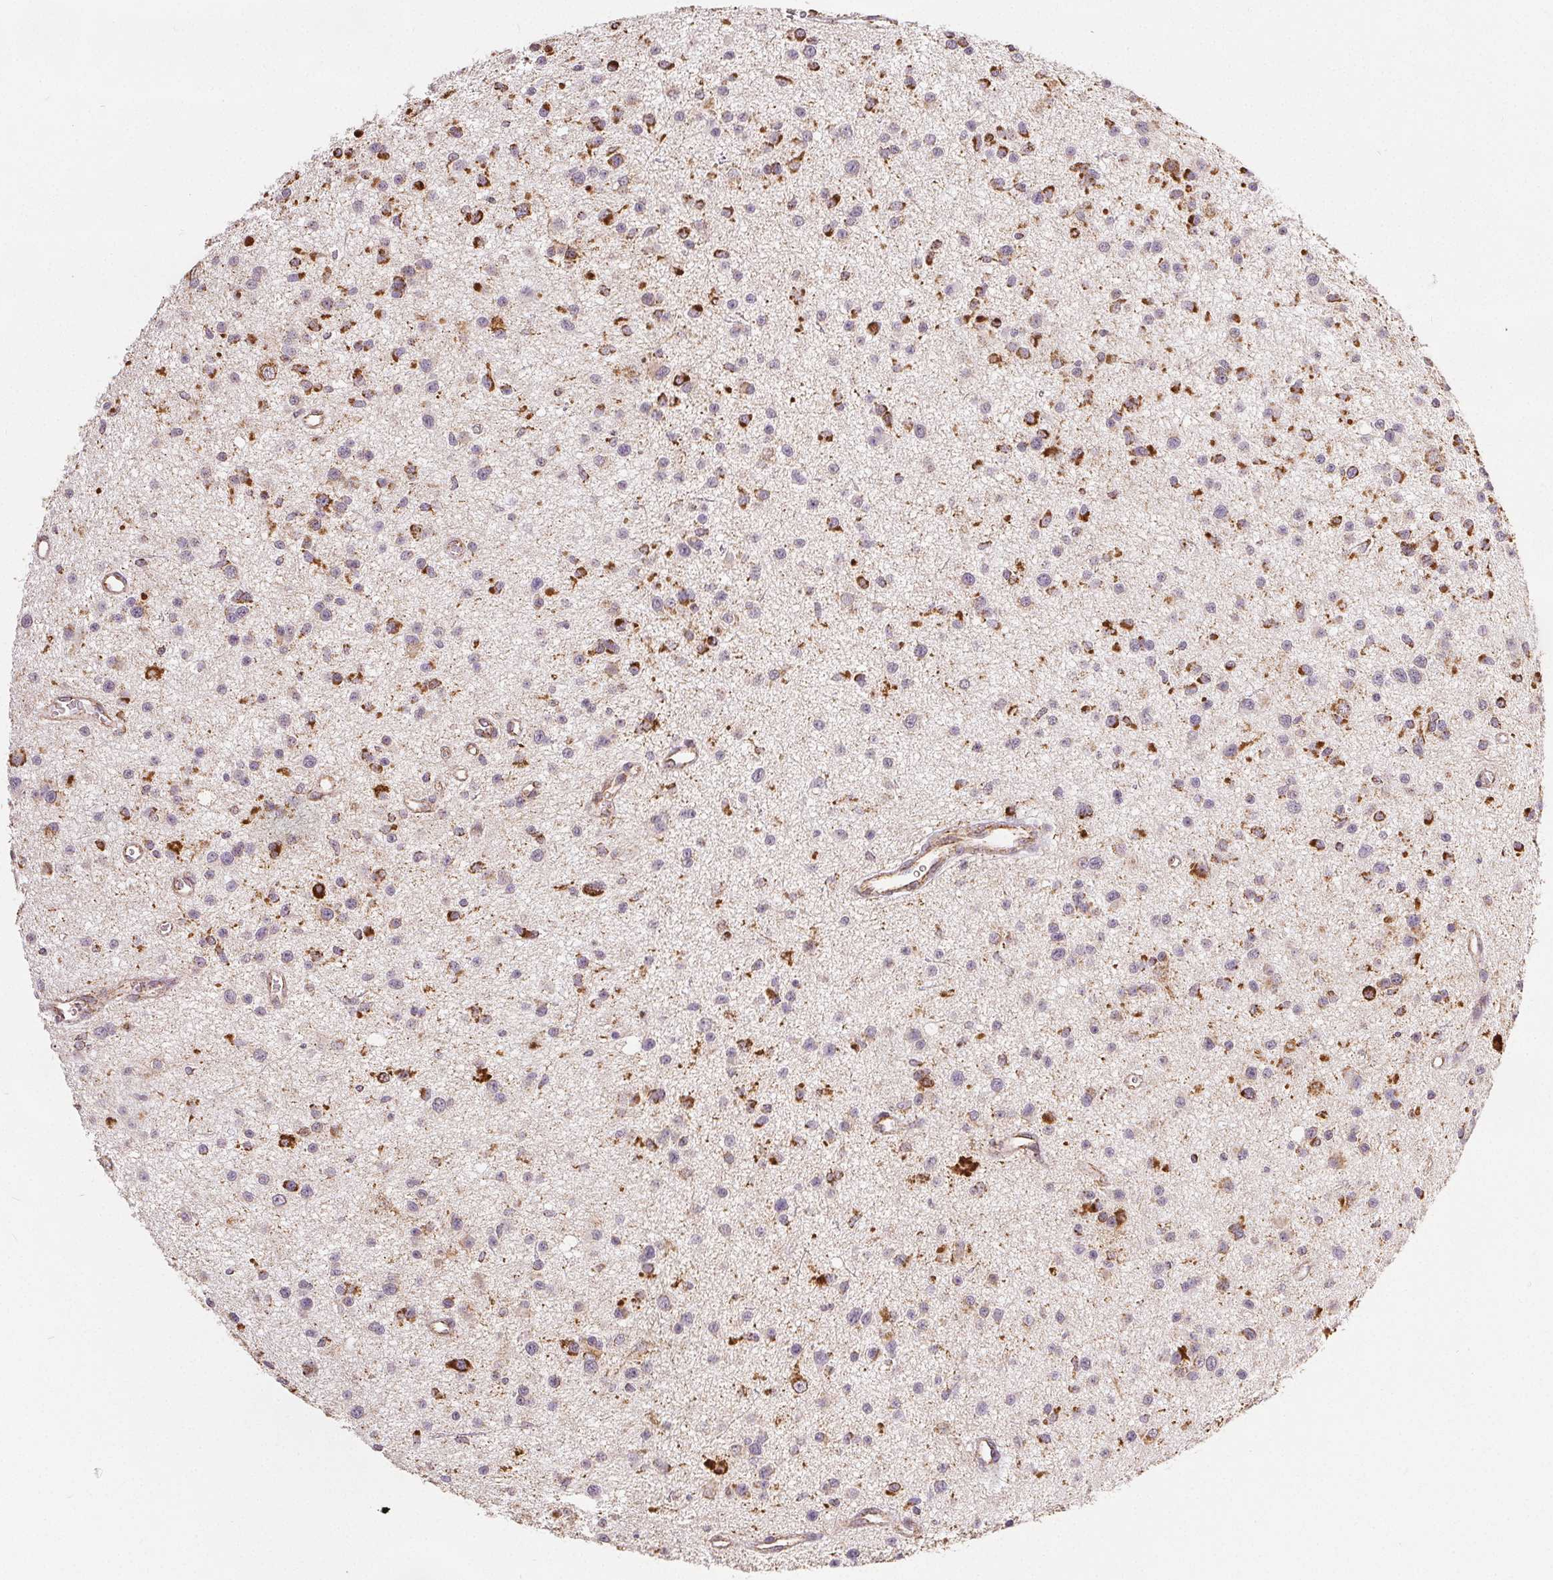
{"staining": {"intensity": "strong", "quantity": "<25%", "location": "cytoplasmic/membranous"}, "tissue": "glioma", "cell_type": "Tumor cells", "image_type": "cancer", "snomed": [{"axis": "morphology", "description": "Glioma, malignant, Low grade"}, {"axis": "topography", "description": "Brain"}], "caption": "Human malignant glioma (low-grade) stained for a protein (brown) displays strong cytoplasmic/membranous positive expression in approximately <25% of tumor cells.", "gene": "SDHB", "patient": {"sex": "male", "age": 43}}